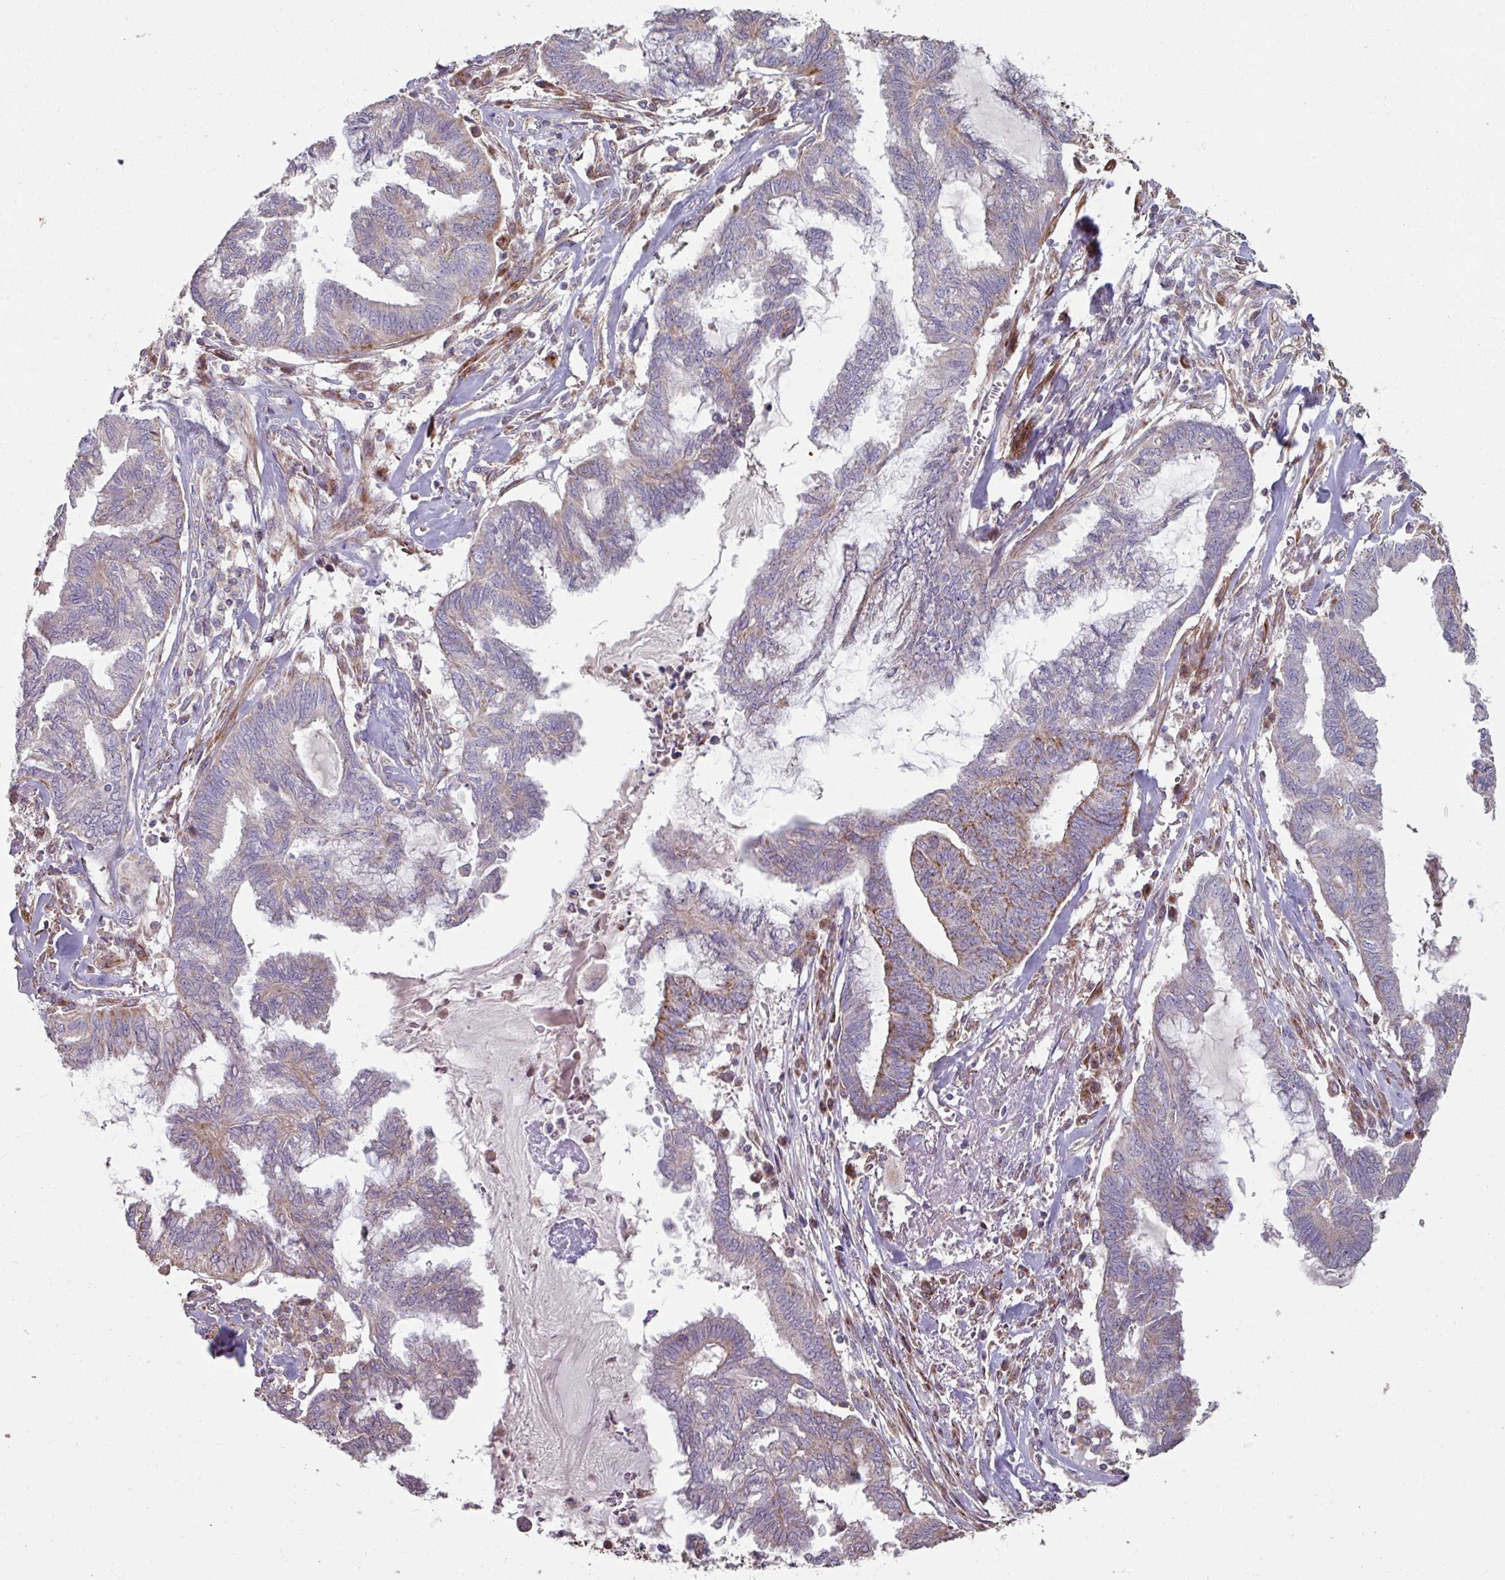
{"staining": {"intensity": "moderate", "quantity": "<25%", "location": "cytoplasmic/membranous"}, "tissue": "endometrial cancer", "cell_type": "Tumor cells", "image_type": "cancer", "snomed": [{"axis": "morphology", "description": "Adenocarcinoma, NOS"}, {"axis": "topography", "description": "Endometrium"}], "caption": "The immunohistochemical stain highlights moderate cytoplasmic/membranous staining in tumor cells of endometrial cancer (adenocarcinoma) tissue.", "gene": "OR2D3", "patient": {"sex": "female", "age": 86}}